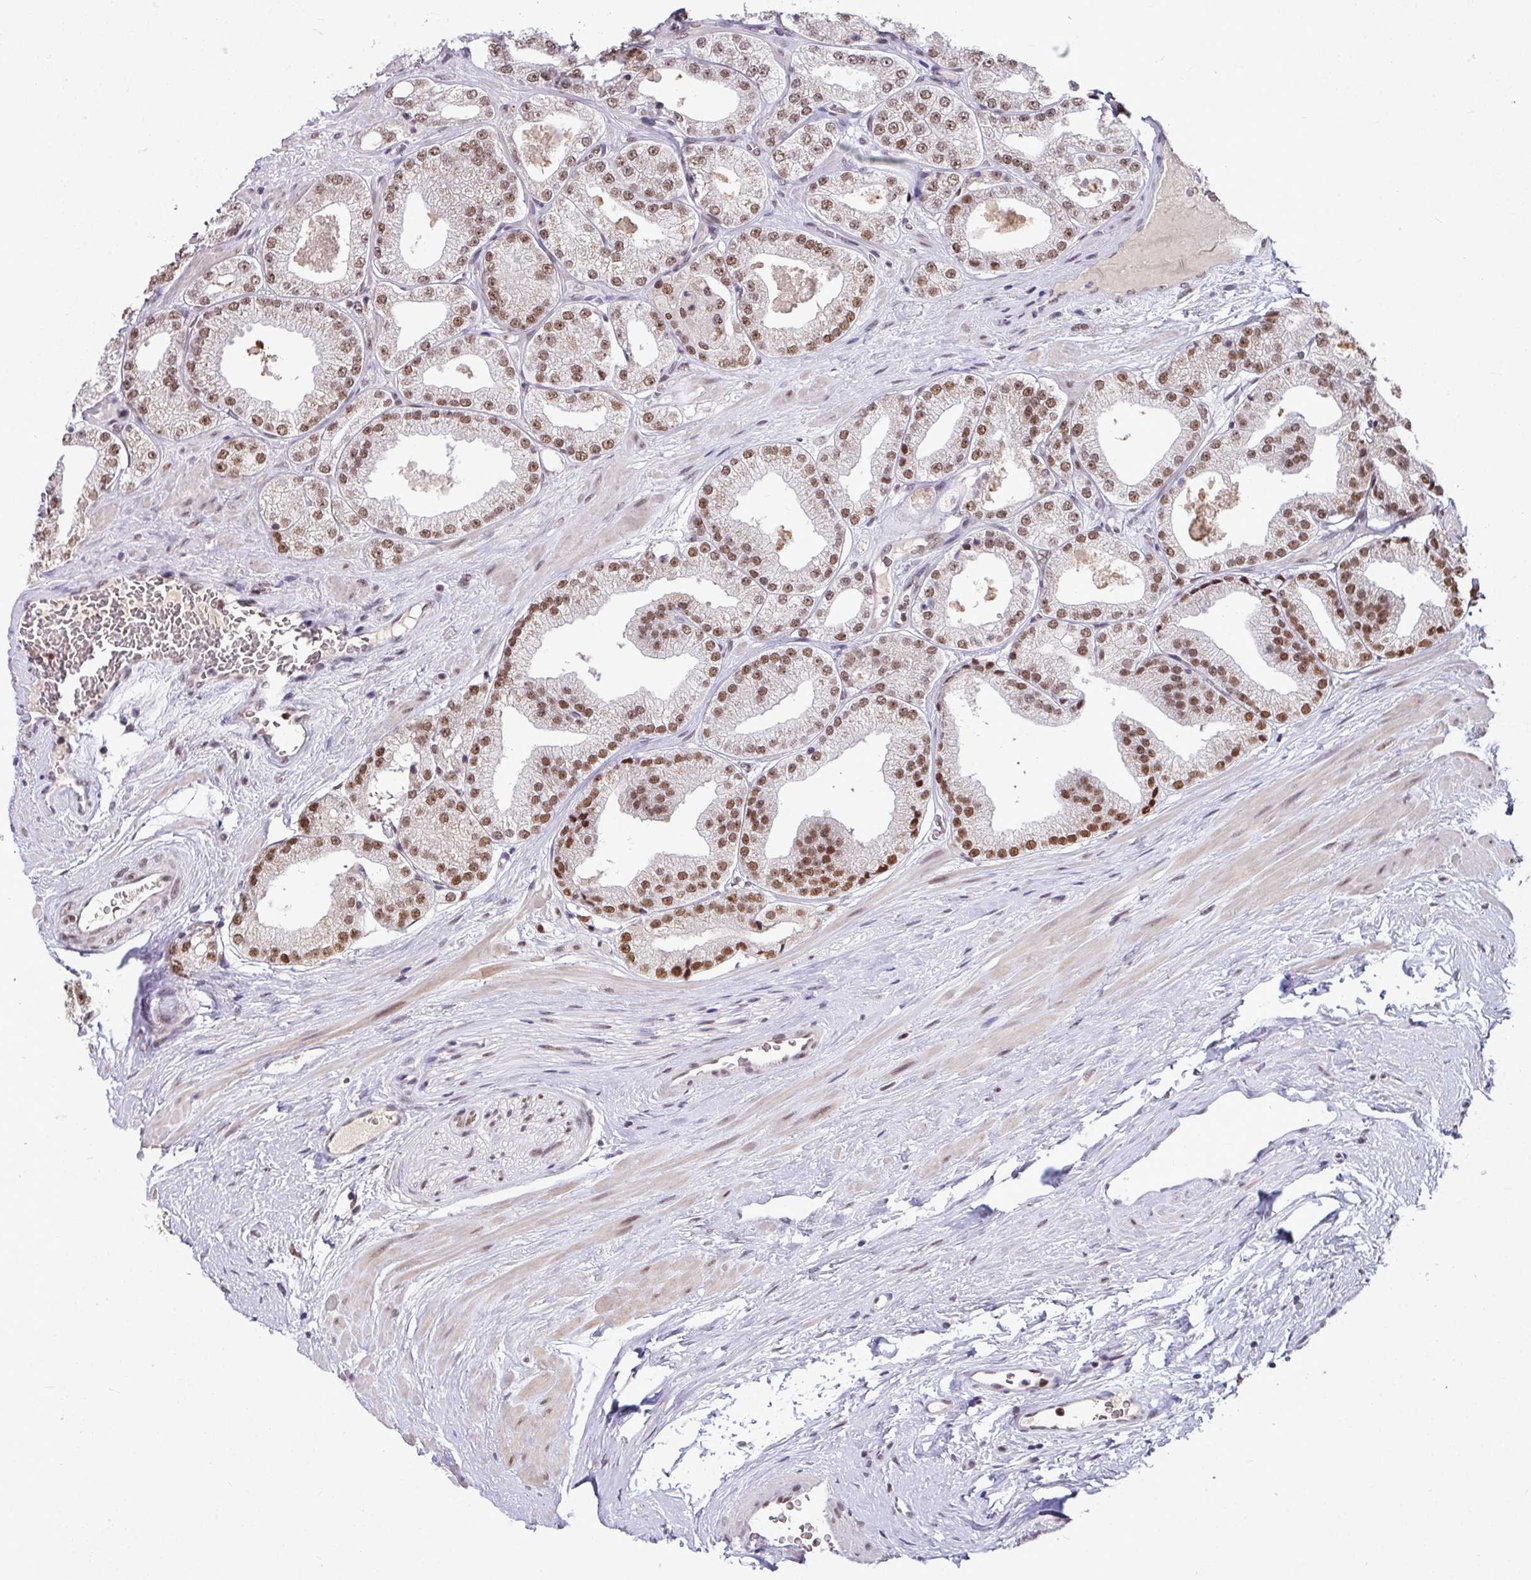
{"staining": {"intensity": "moderate", "quantity": ">75%", "location": "nuclear"}, "tissue": "prostate cancer", "cell_type": "Tumor cells", "image_type": "cancer", "snomed": [{"axis": "morphology", "description": "Adenocarcinoma, High grade"}, {"axis": "topography", "description": "Prostate"}], "caption": "Protein analysis of prostate cancer (high-grade adenocarcinoma) tissue exhibits moderate nuclear expression in approximately >75% of tumor cells.", "gene": "TDG", "patient": {"sex": "male", "age": 68}}